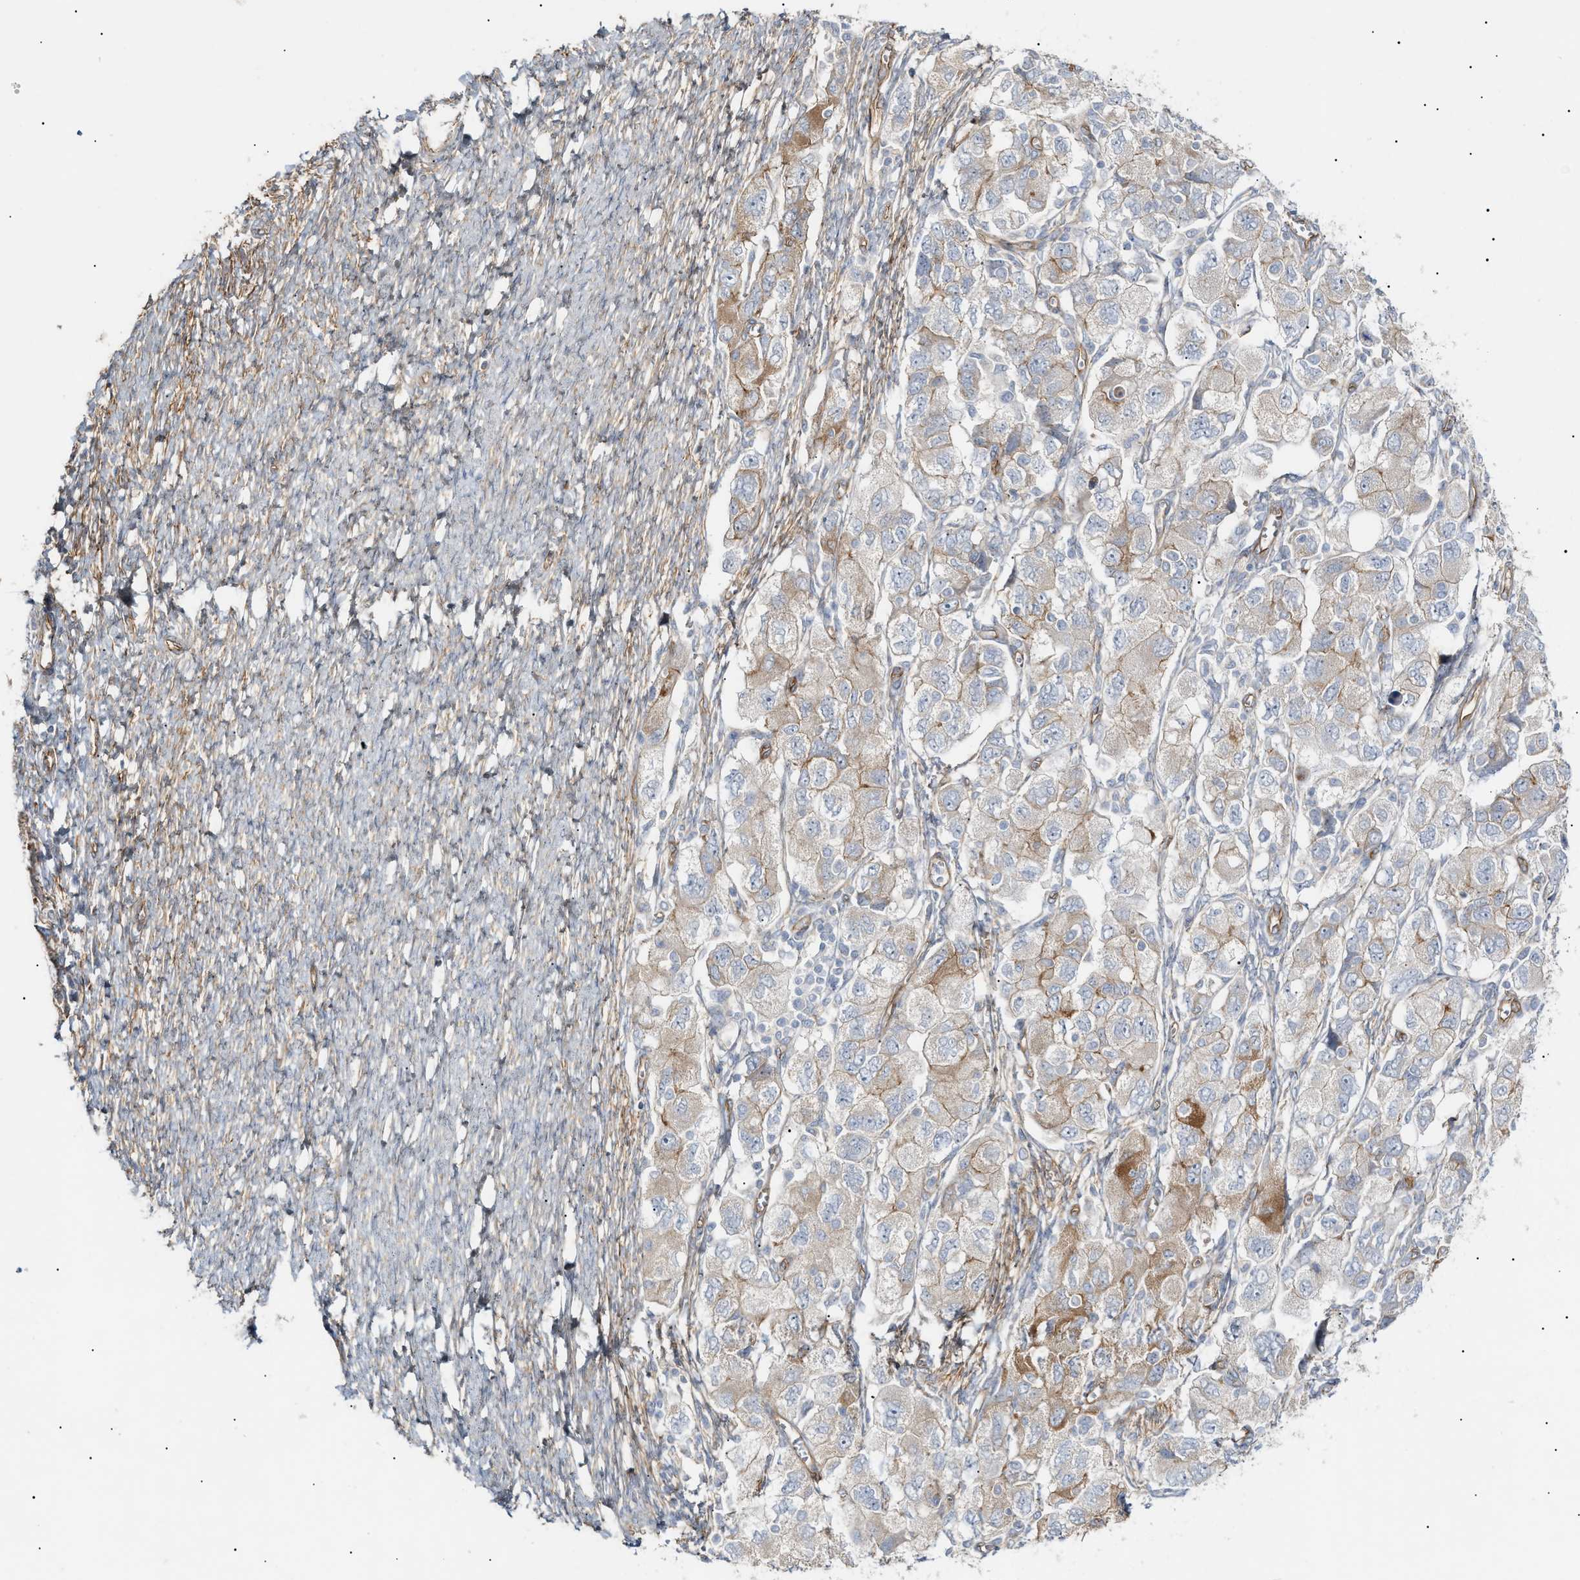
{"staining": {"intensity": "moderate", "quantity": "<25%", "location": "cytoplasmic/membranous"}, "tissue": "ovarian cancer", "cell_type": "Tumor cells", "image_type": "cancer", "snomed": [{"axis": "morphology", "description": "Carcinoma, NOS"}, {"axis": "morphology", "description": "Cystadenocarcinoma, serous, NOS"}, {"axis": "topography", "description": "Ovary"}], "caption": "Immunohistochemistry histopathology image of ovarian carcinoma stained for a protein (brown), which displays low levels of moderate cytoplasmic/membranous staining in approximately <25% of tumor cells.", "gene": "ZFHX2", "patient": {"sex": "female", "age": 69}}